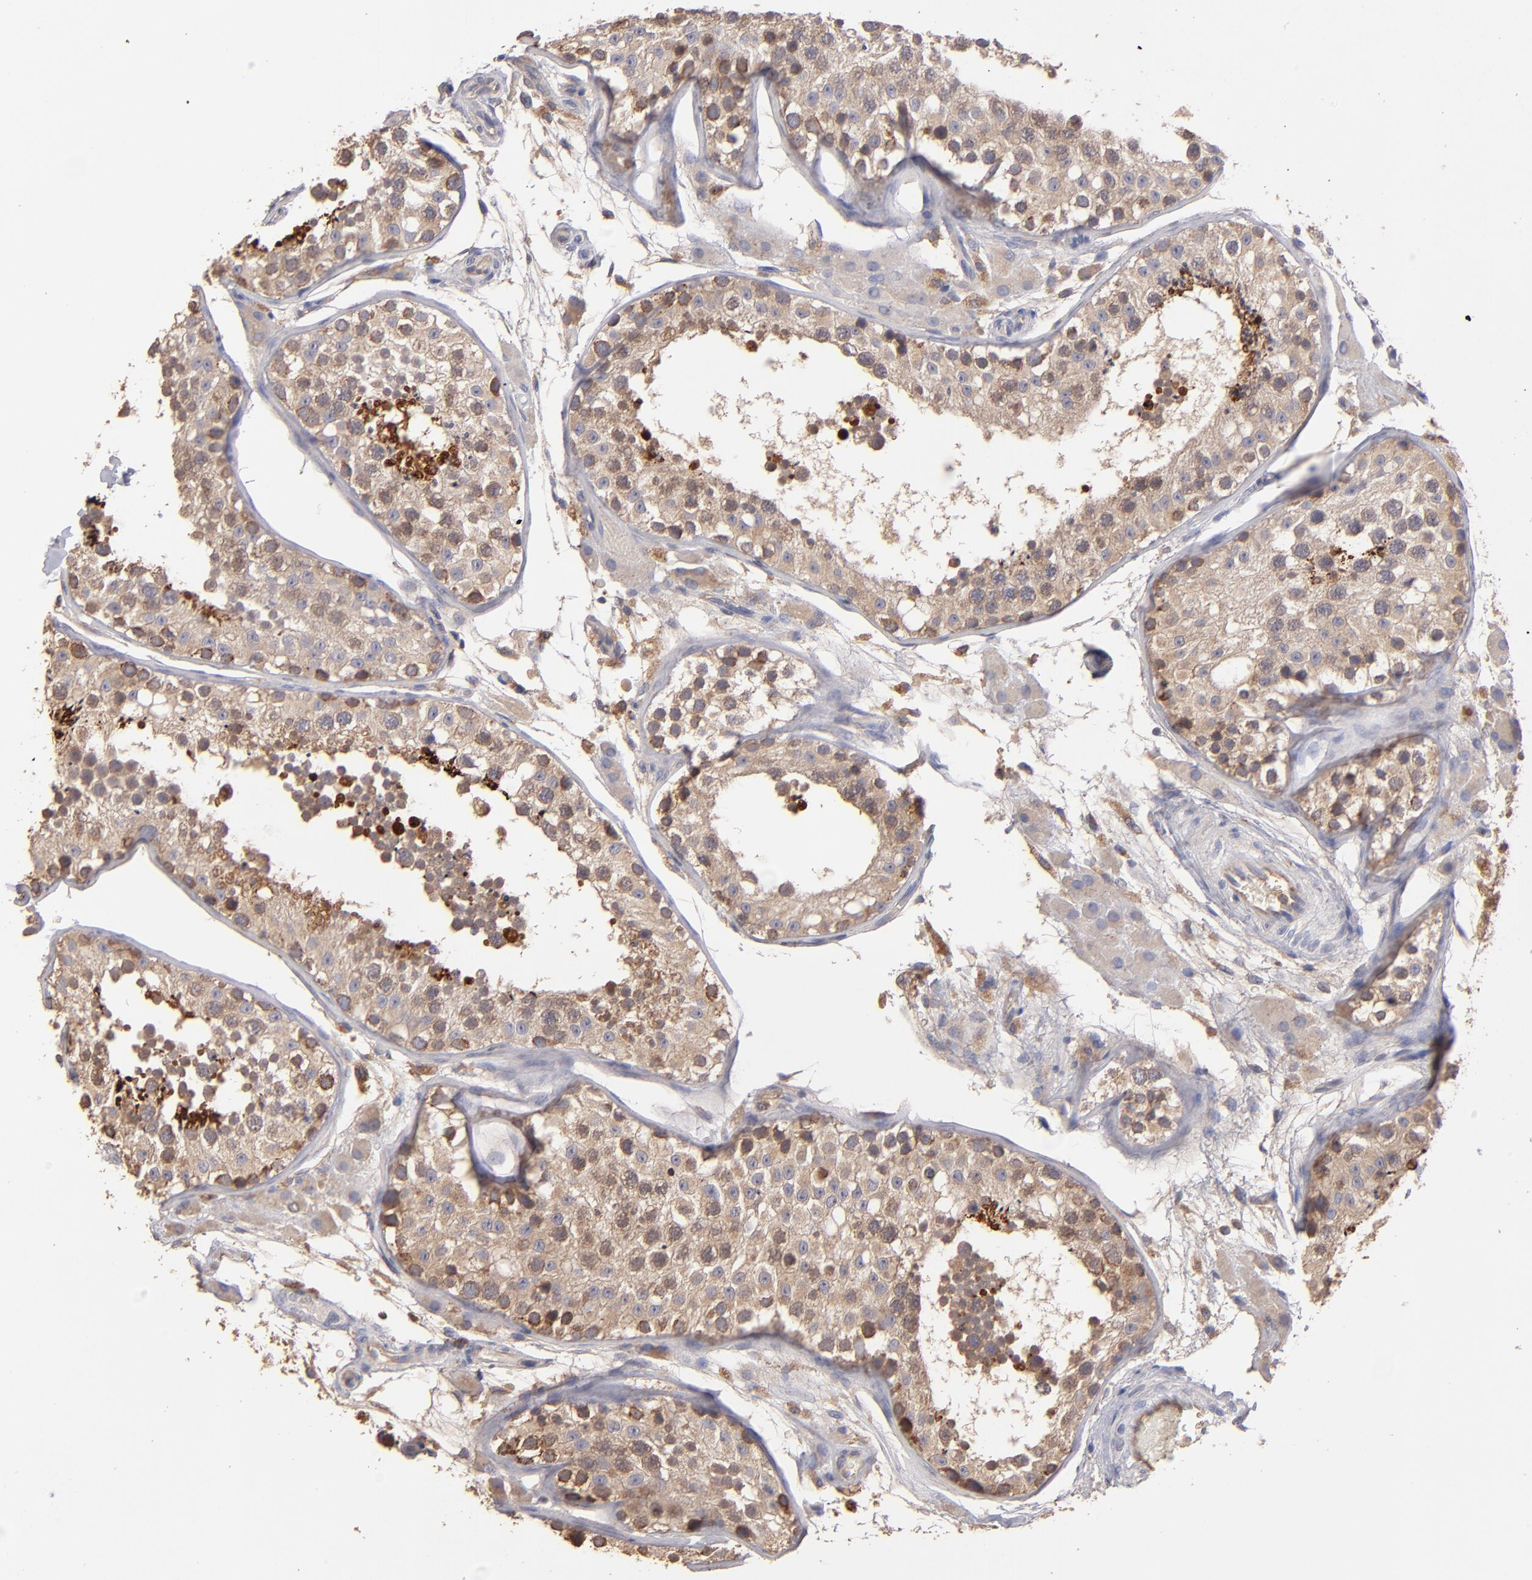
{"staining": {"intensity": "weak", "quantity": ">75%", "location": "cytoplasmic/membranous"}, "tissue": "testis", "cell_type": "Cells in seminiferous ducts", "image_type": "normal", "snomed": [{"axis": "morphology", "description": "Normal tissue, NOS"}, {"axis": "topography", "description": "Testis"}], "caption": "Immunohistochemical staining of normal human testis exhibits low levels of weak cytoplasmic/membranous expression in about >75% of cells in seminiferous ducts.", "gene": "NFKBIE", "patient": {"sex": "male", "age": 26}}